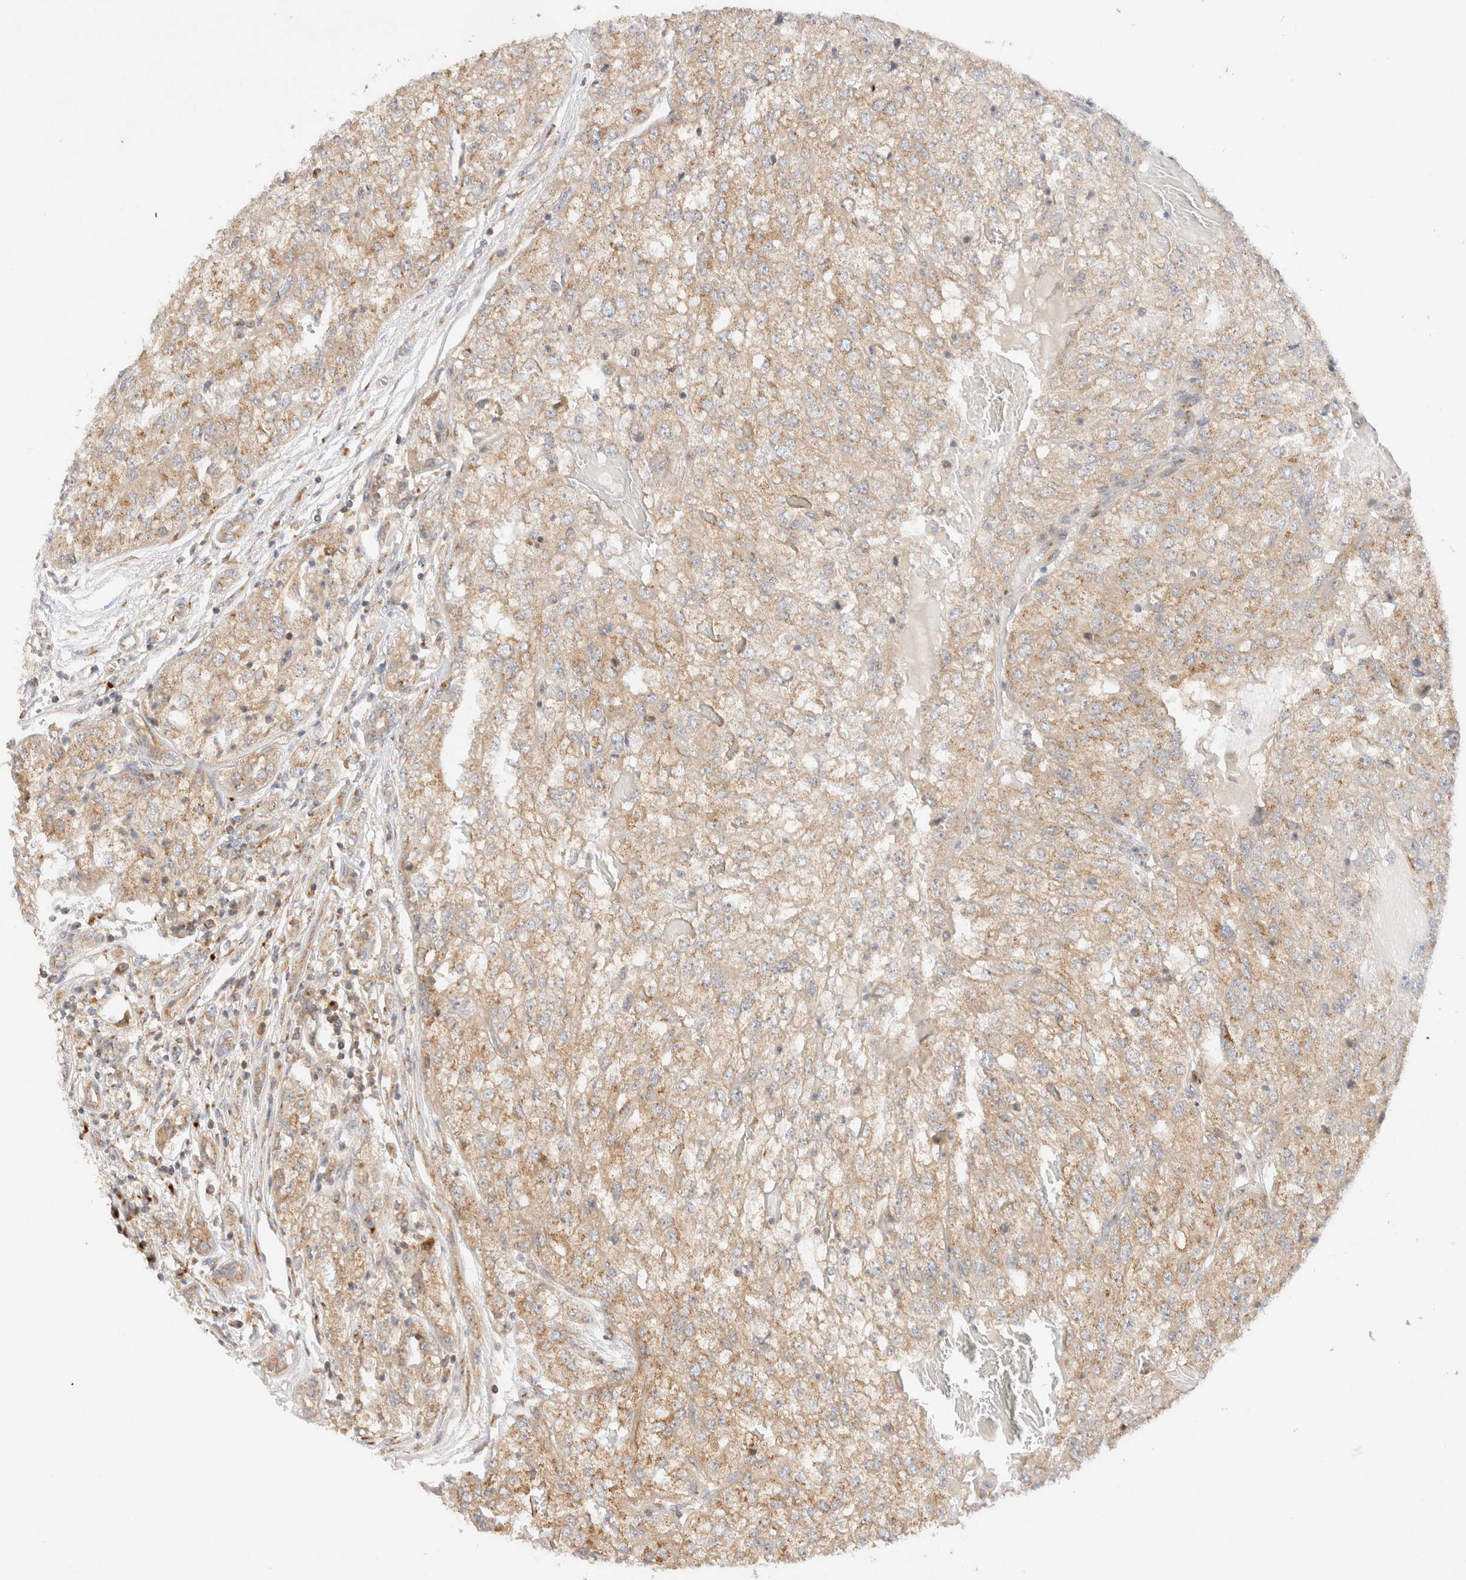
{"staining": {"intensity": "weak", "quantity": ">75%", "location": "cytoplasmic/membranous"}, "tissue": "renal cancer", "cell_type": "Tumor cells", "image_type": "cancer", "snomed": [{"axis": "morphology", "description": "Adenocarcinoma, NOS"}, {"axis": "topography", "description": "Kidney"}], "caption": "This is an image of immunohistochemistry staining of renal cancer (adenocarcinoma), which shows weak staining in the cytoplasmic/membranous of tumor cells.", "gene": "RABEP1", "patient": {"sex": "female", "age": 54}}